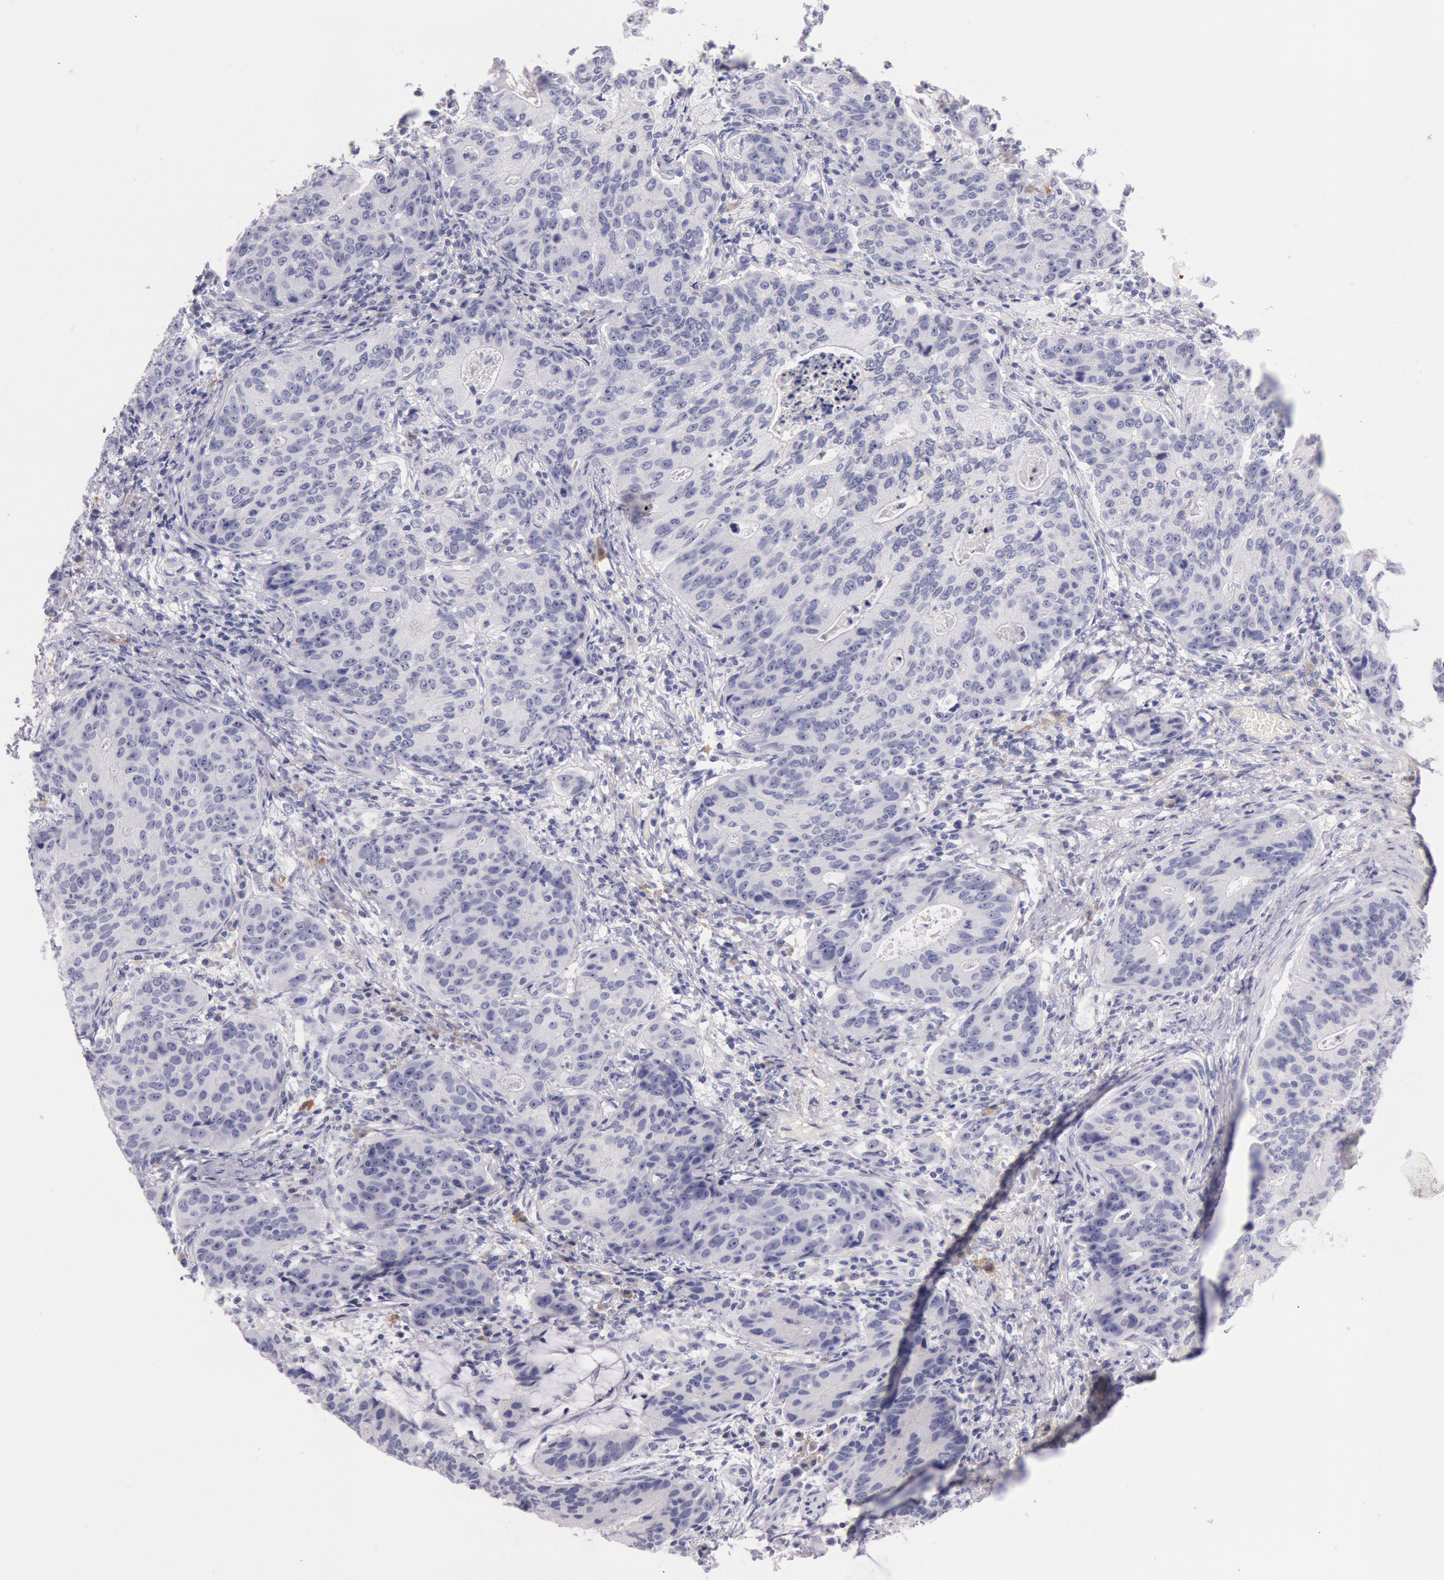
{"staining": {"intensity": "negative", "quantity": "none", "location": "none"}, "tissue": "stomach cancer", "cell_type": "Tumor cells", "image_type": "cancer", "snomed": [{"axis": "morphology", "description": "Adenocarcinoma, NOS"}, {"axis": "topography", "description": "Esophagus"}, {"axis": "topography", "description": "Stomach"}], "caption": "Tumor cells show no significant protein positivity in adenocarcinoma (stomach).", "gene": "EGFR", "patient": {"sex": "male", "age": 74}}